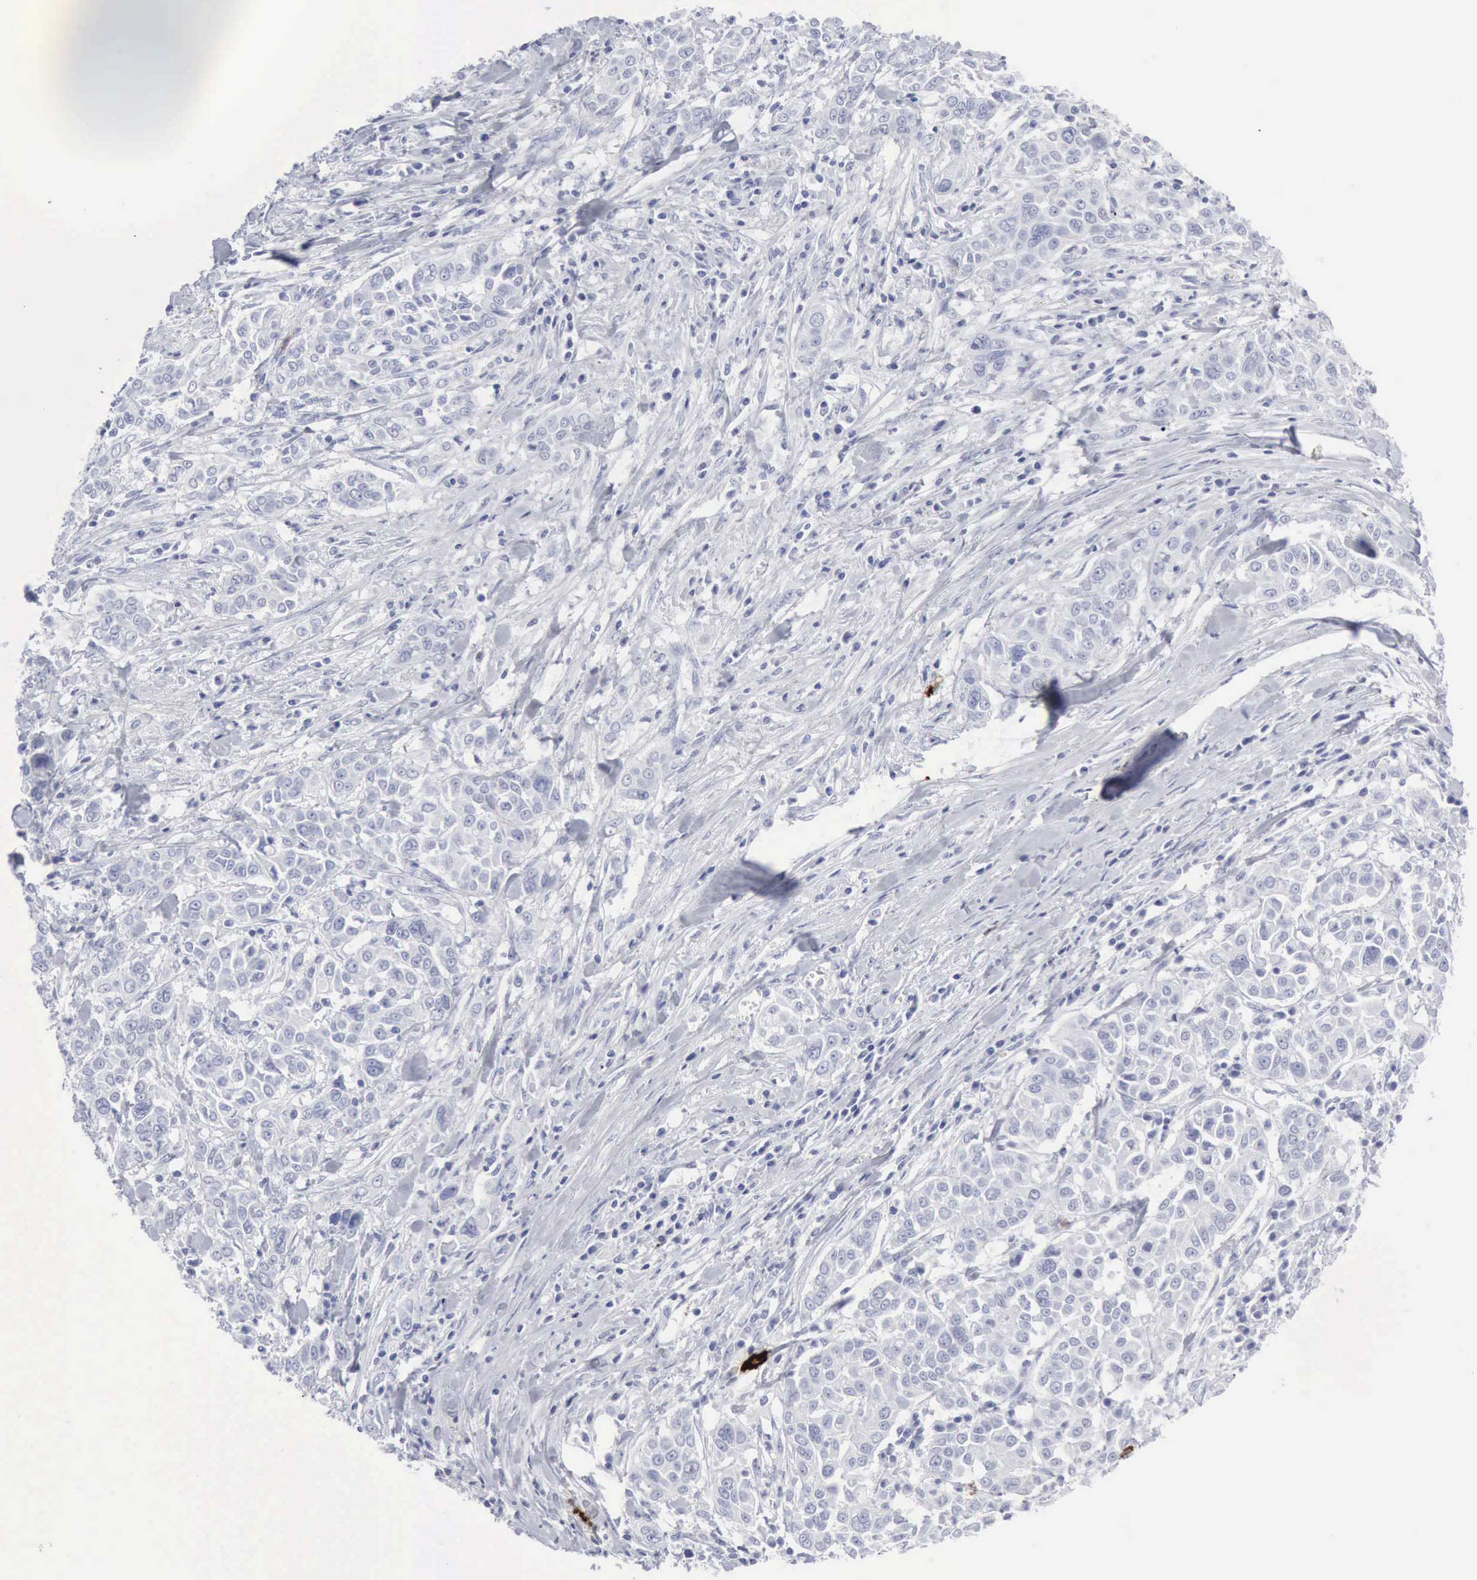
{"staining": {"intensity": "negative", "quantity": "none", "location": "none"}, "tissue": "pancreatic cancer", "cell_type": "Tumor cells", "image_type": "cancer", "snomed": [{"axis": "morphology", "description": "Adenocarcinoma, NOS"}, {"axis": "topography", "description": "Pancreas"}], "caption": "IHC image of human pancreatic cancer (adenocarcinoma) stained for a protein (brown), which shows no expression in tumor cells.", "gene": "CMA1", "patient": {"sex": "female", "age": 52}}